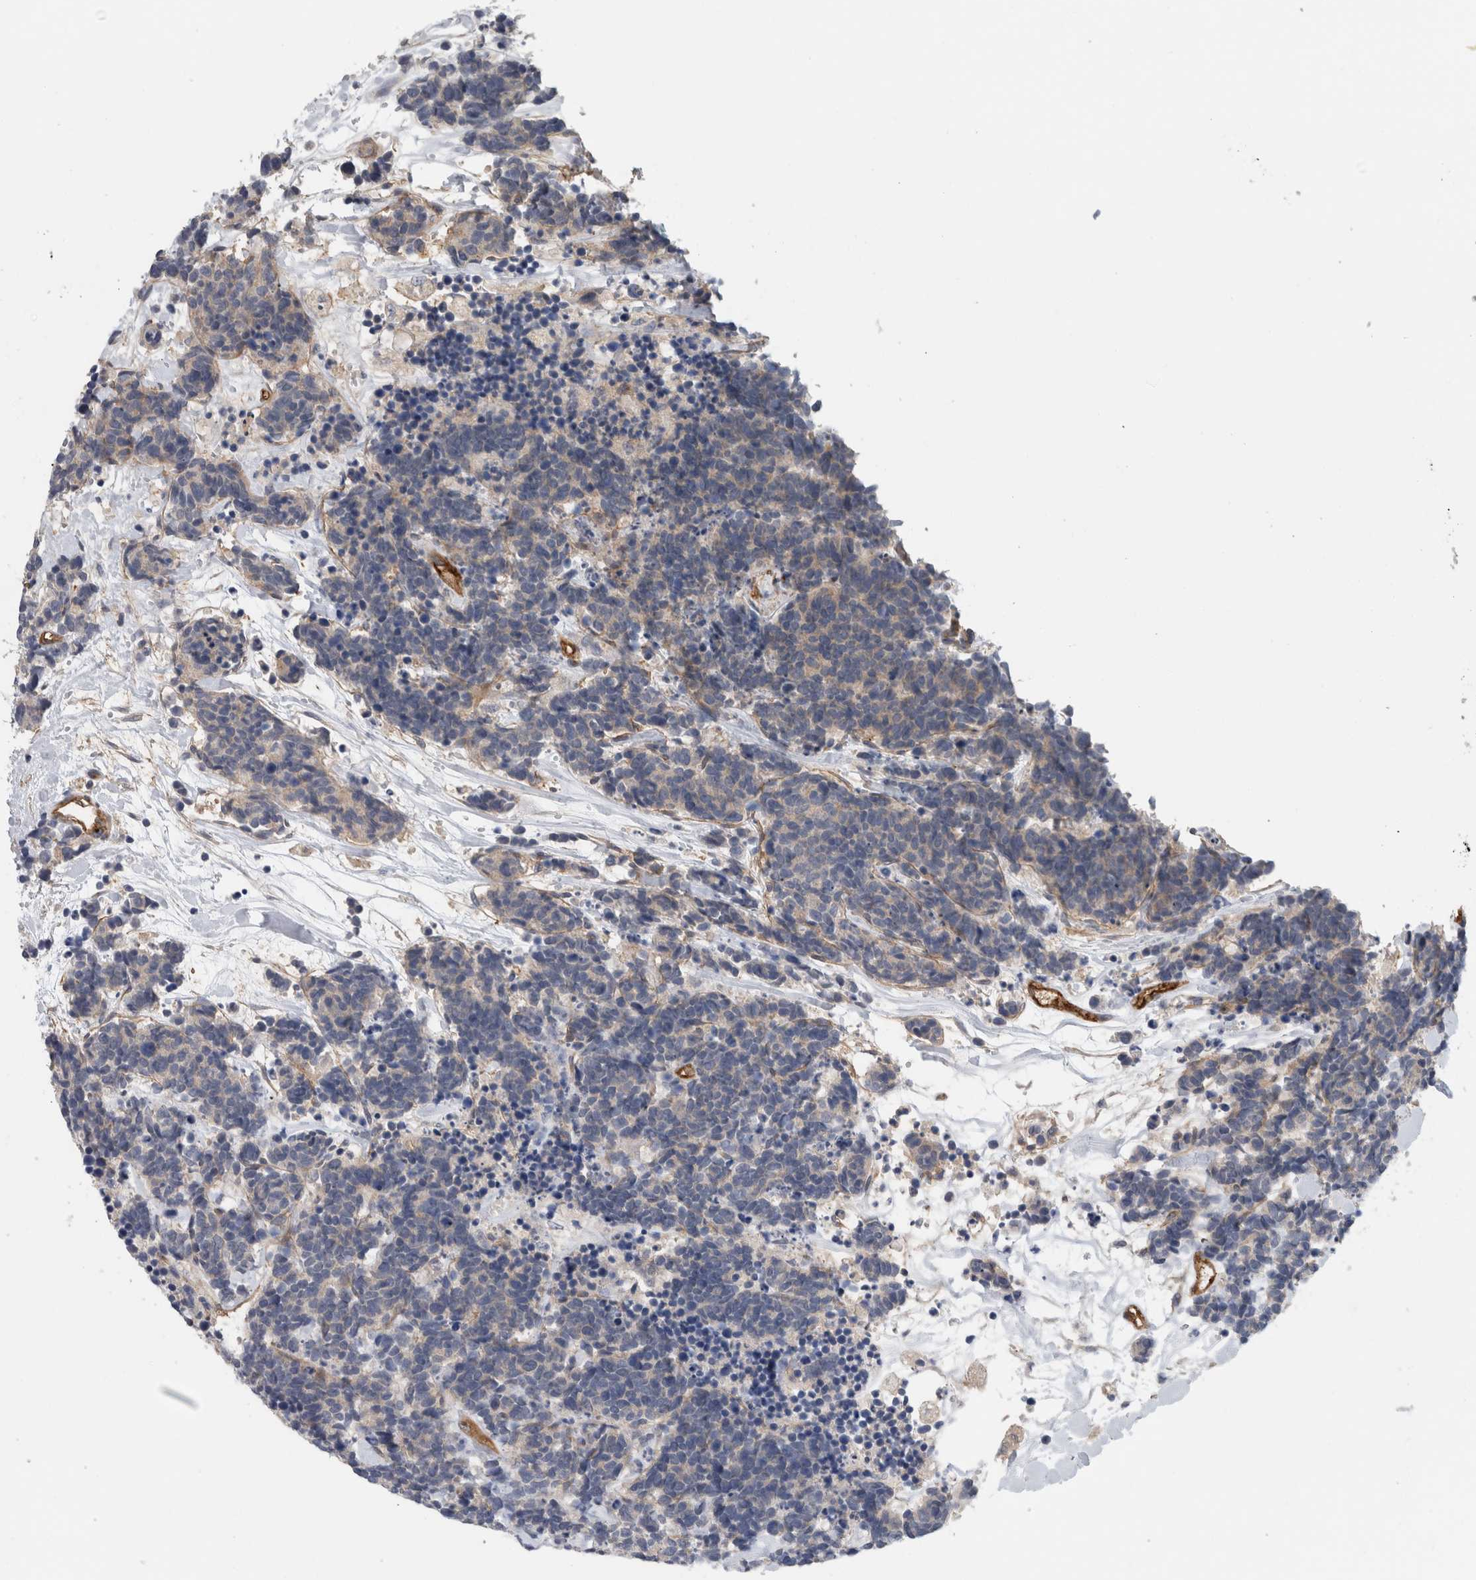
{"staining": {"intensity": "negative", "quantity": "none", "location": "none"}, "tissue": "carcinoid", "cell_type": "Tumor cells", "image_type": "cancer", "snomed": [{"axis": "morphology", "description": "Carcinoma, NOS"}, {"axis": "morphology", "description": "Carcinoid, malignant, NOS"}, {"axis": "topography", "description": "Urinary bladder"}], "caption": "A photomicrograph of human malignant carcinoid is negative for staining in tumor cells.", "gene": "CD59", "patient": {"sex": "male", "age": 57}}